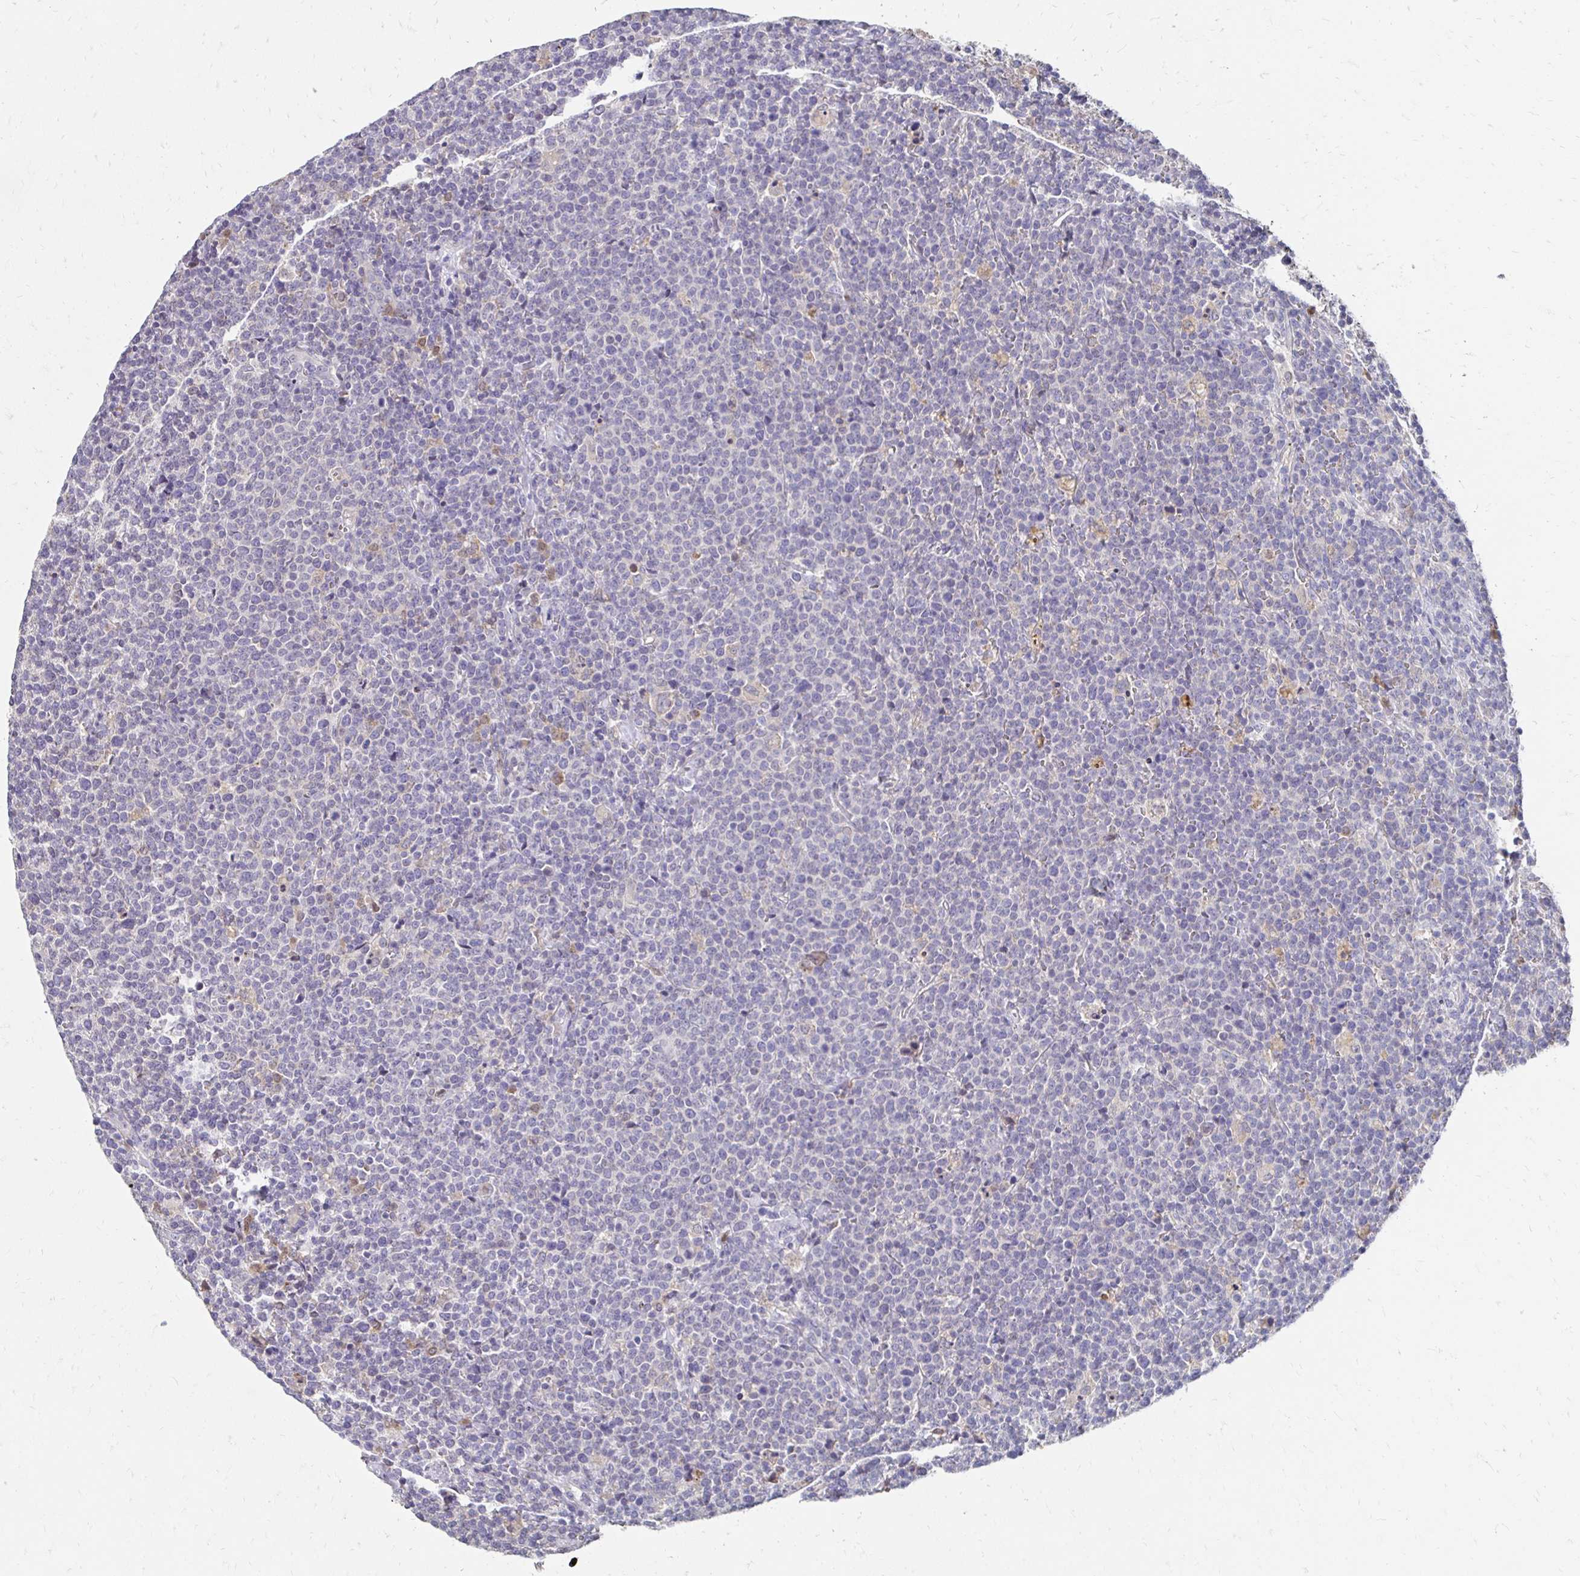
{"staining": {"intensity": "negative", "quantity": "none", "location": "none"}, "tissue": "lymphoma", "cell_type": "Tumor cells", "image_type": "cancer", "snomed": [{"axis": "morphology", "description": "Malignant lymphoma, non-Hodgkin's type, High grade"}, {"axis": "topography", "description": "Lymph node"}], "caption": "Lymphoma was stained to show a protein in brown. There is no significant positivity in tumor cells.", "gene": "GK2", "patient": {"sex": "male", "age": 61}}